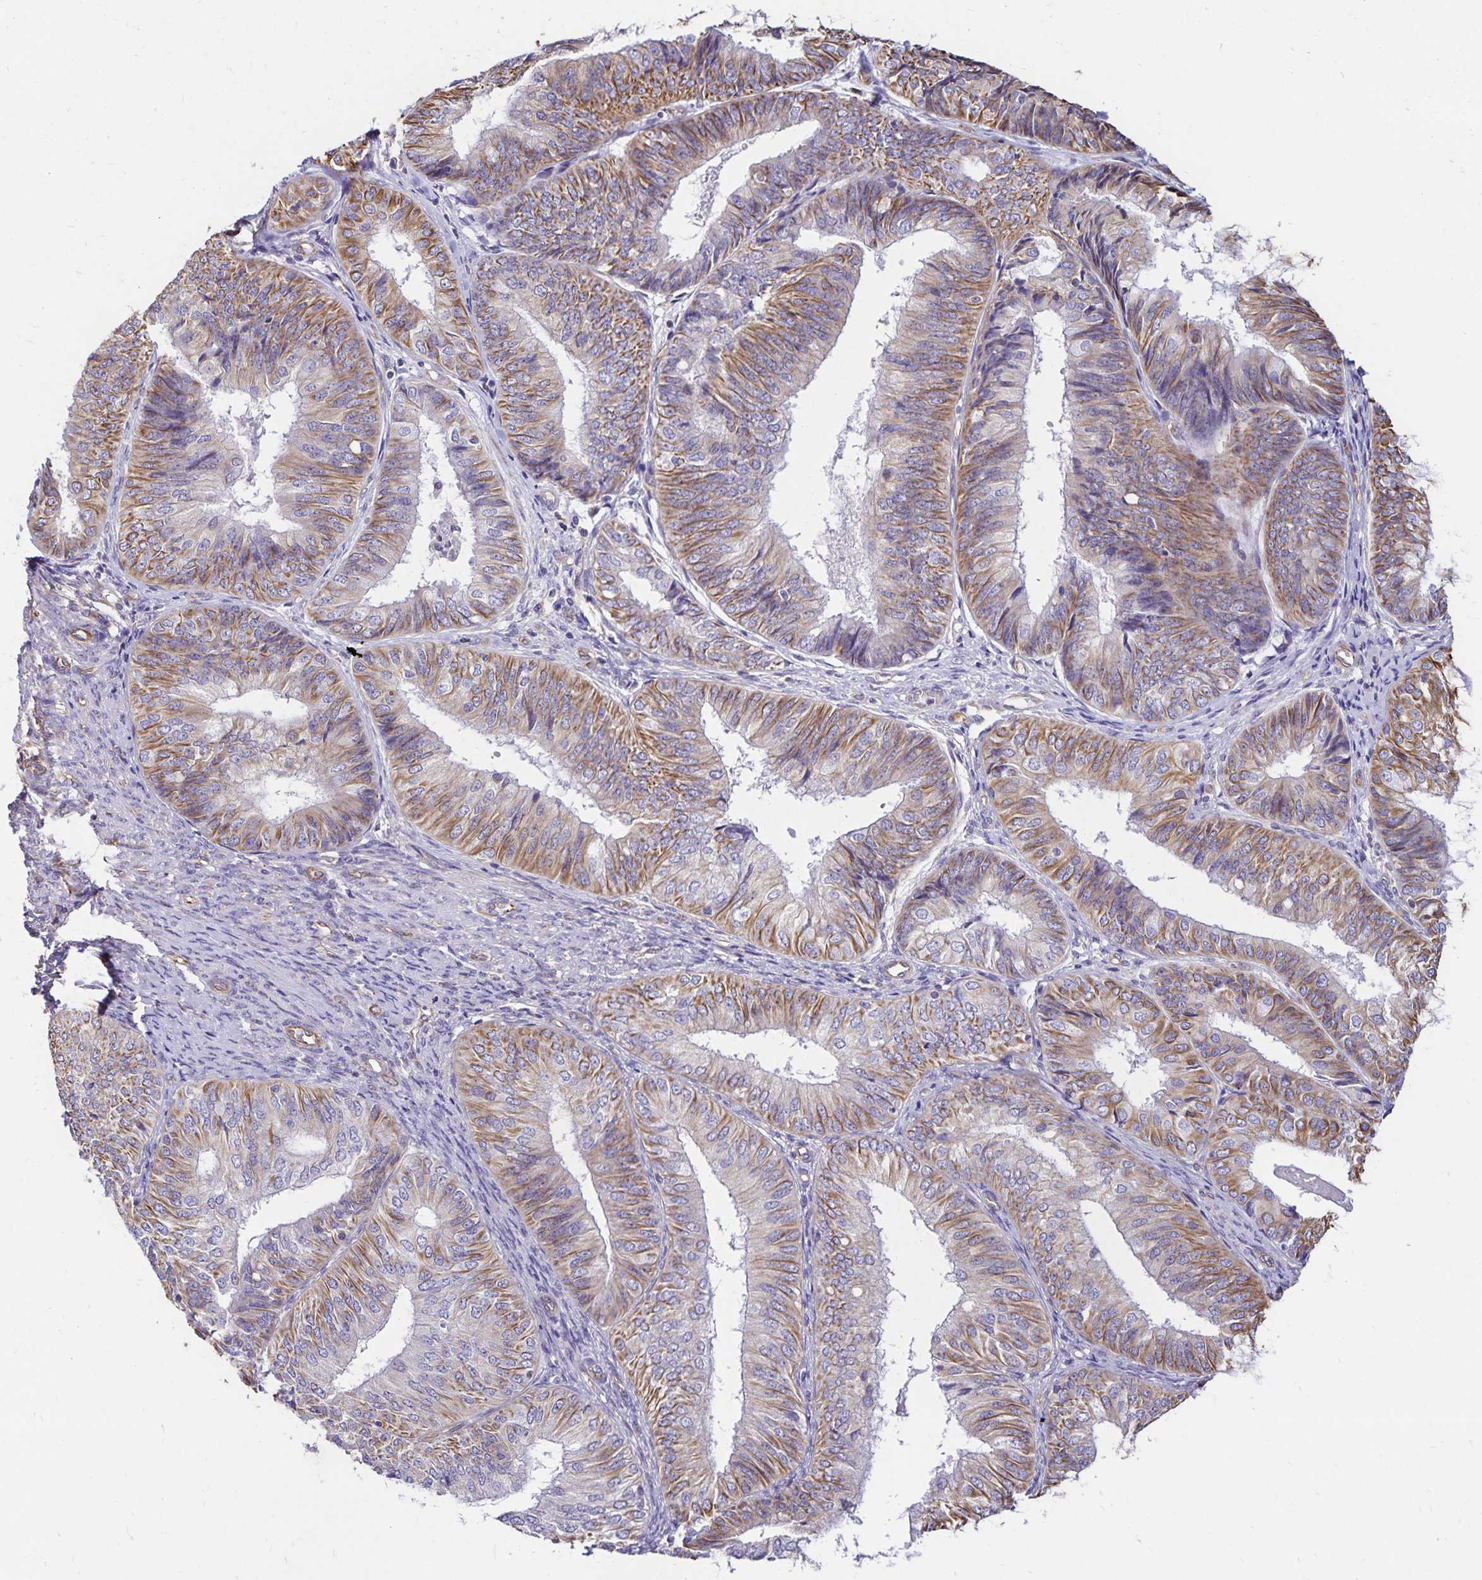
{"staining": {"intensity": "moderate", "quantity": "25%-75%", "location": "cytoplasmic/membranous"}, "tissue": "endometrial cancer", "cell_type": "Tumor cells", "image_type": "cancer", "snomed": [{"axis": "morphology", "description": "Adenocarcinoma, NOS"}, {"axis": "topography", "description": "Endometrium"}], "caption": "Protein expression analysis of endometrial adenocarcinoma exhibits moderate cytoplasmic/membranous expression in about 25%-75% of tumor cells. (DAB = brown stain, brightfield microscopy at high magnification).", "gene": "TRPV6", "patient": {"sex": "female", "age": 58}}